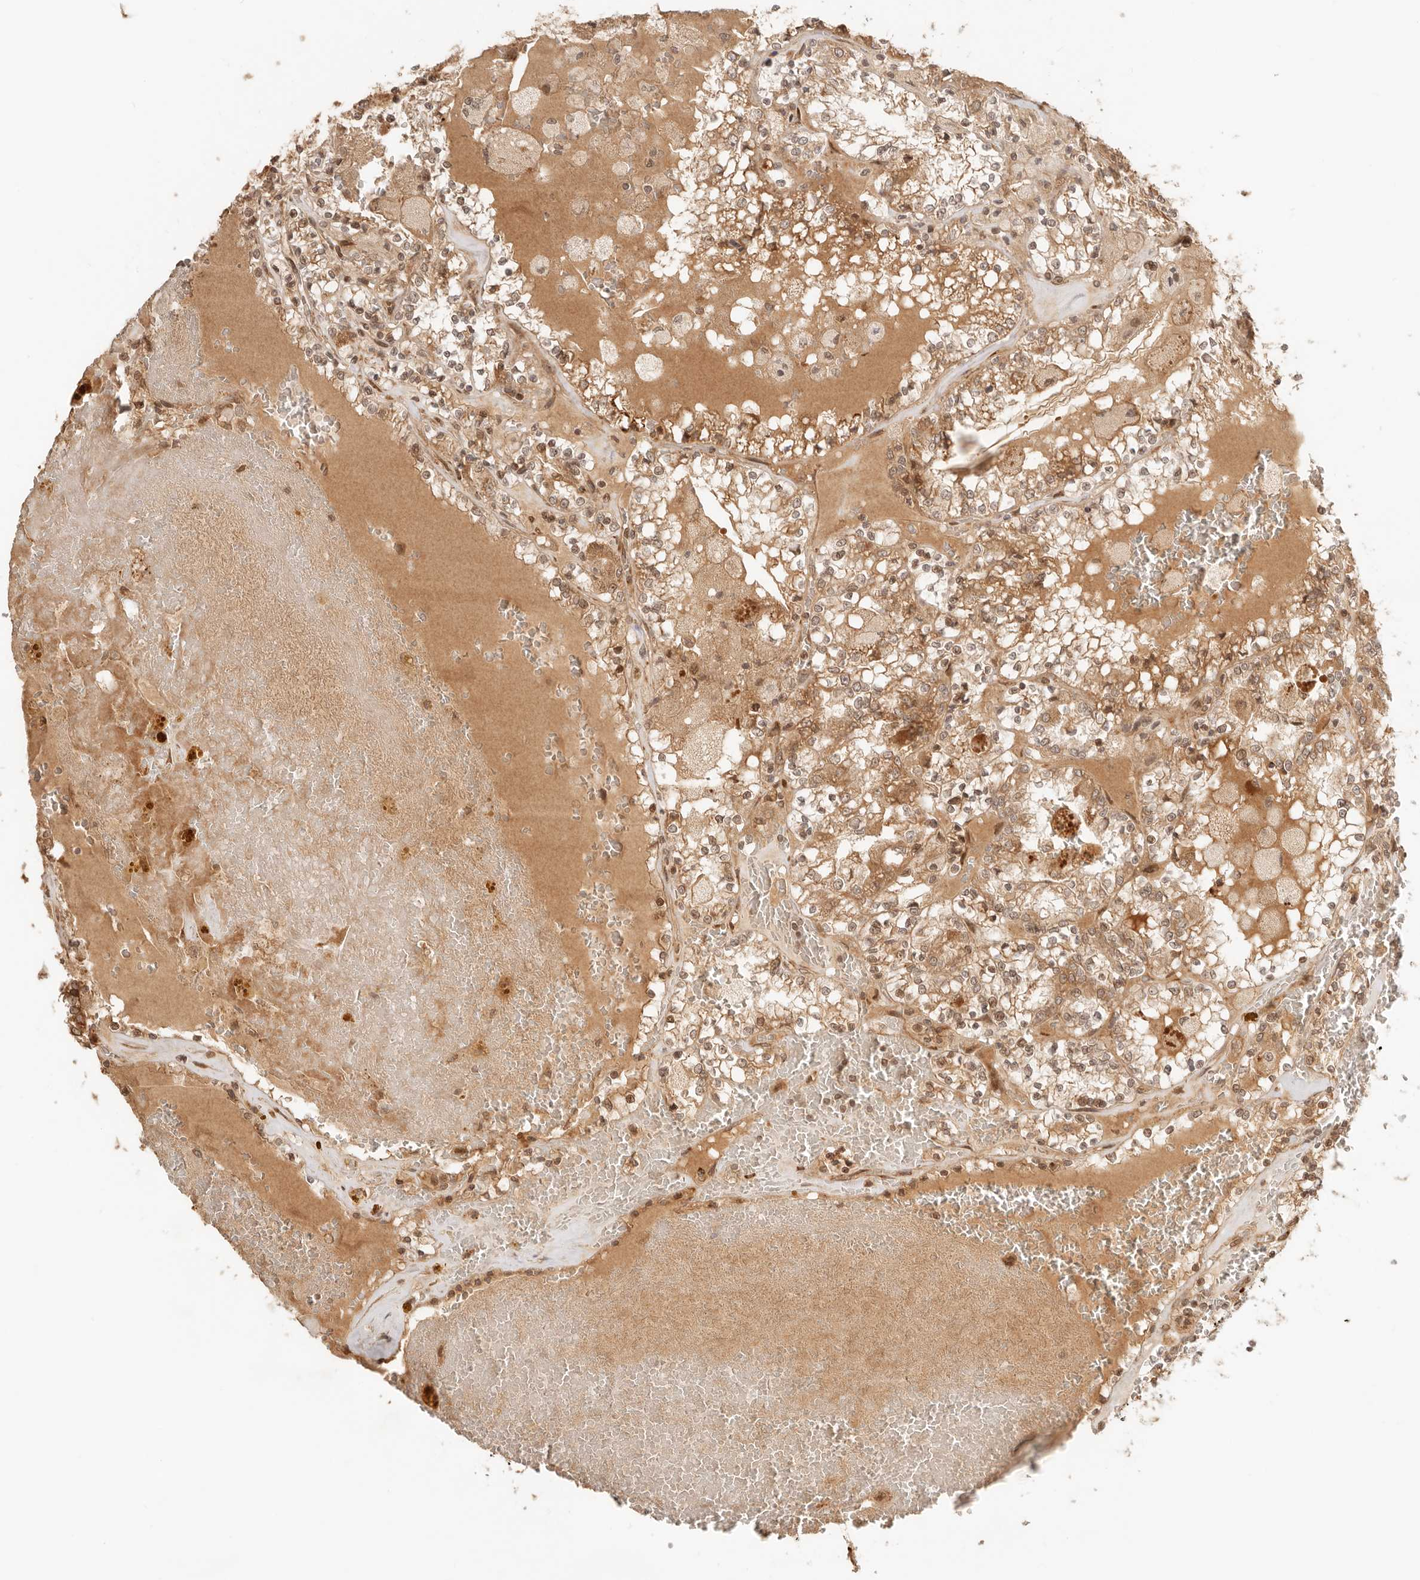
{"staining": {"intensity": "moderate", "quantity": ">75%", "location": "cytoplasmic/membranous,nuclear"}, "tissue": "renal cancer", "cell_type": "Tumor cells", "image_type": "cancer", "snomed": [{"axis": "morphology", "description": "Adenocarcinoma, NOS"}, {"axis": "topography", "description": "Kidney"}], "caption": "Immunohistochemistry of human renal adenocarcinoma displays medium levels of moderate cytoplasmic/membranous and nuclear staining in about >75% of tumor cells. The protein of interest is shown in brown color, while the nuclei are stained blue.", "gene": "BAALC", "patient": {"sex": "female", "age": 56}}